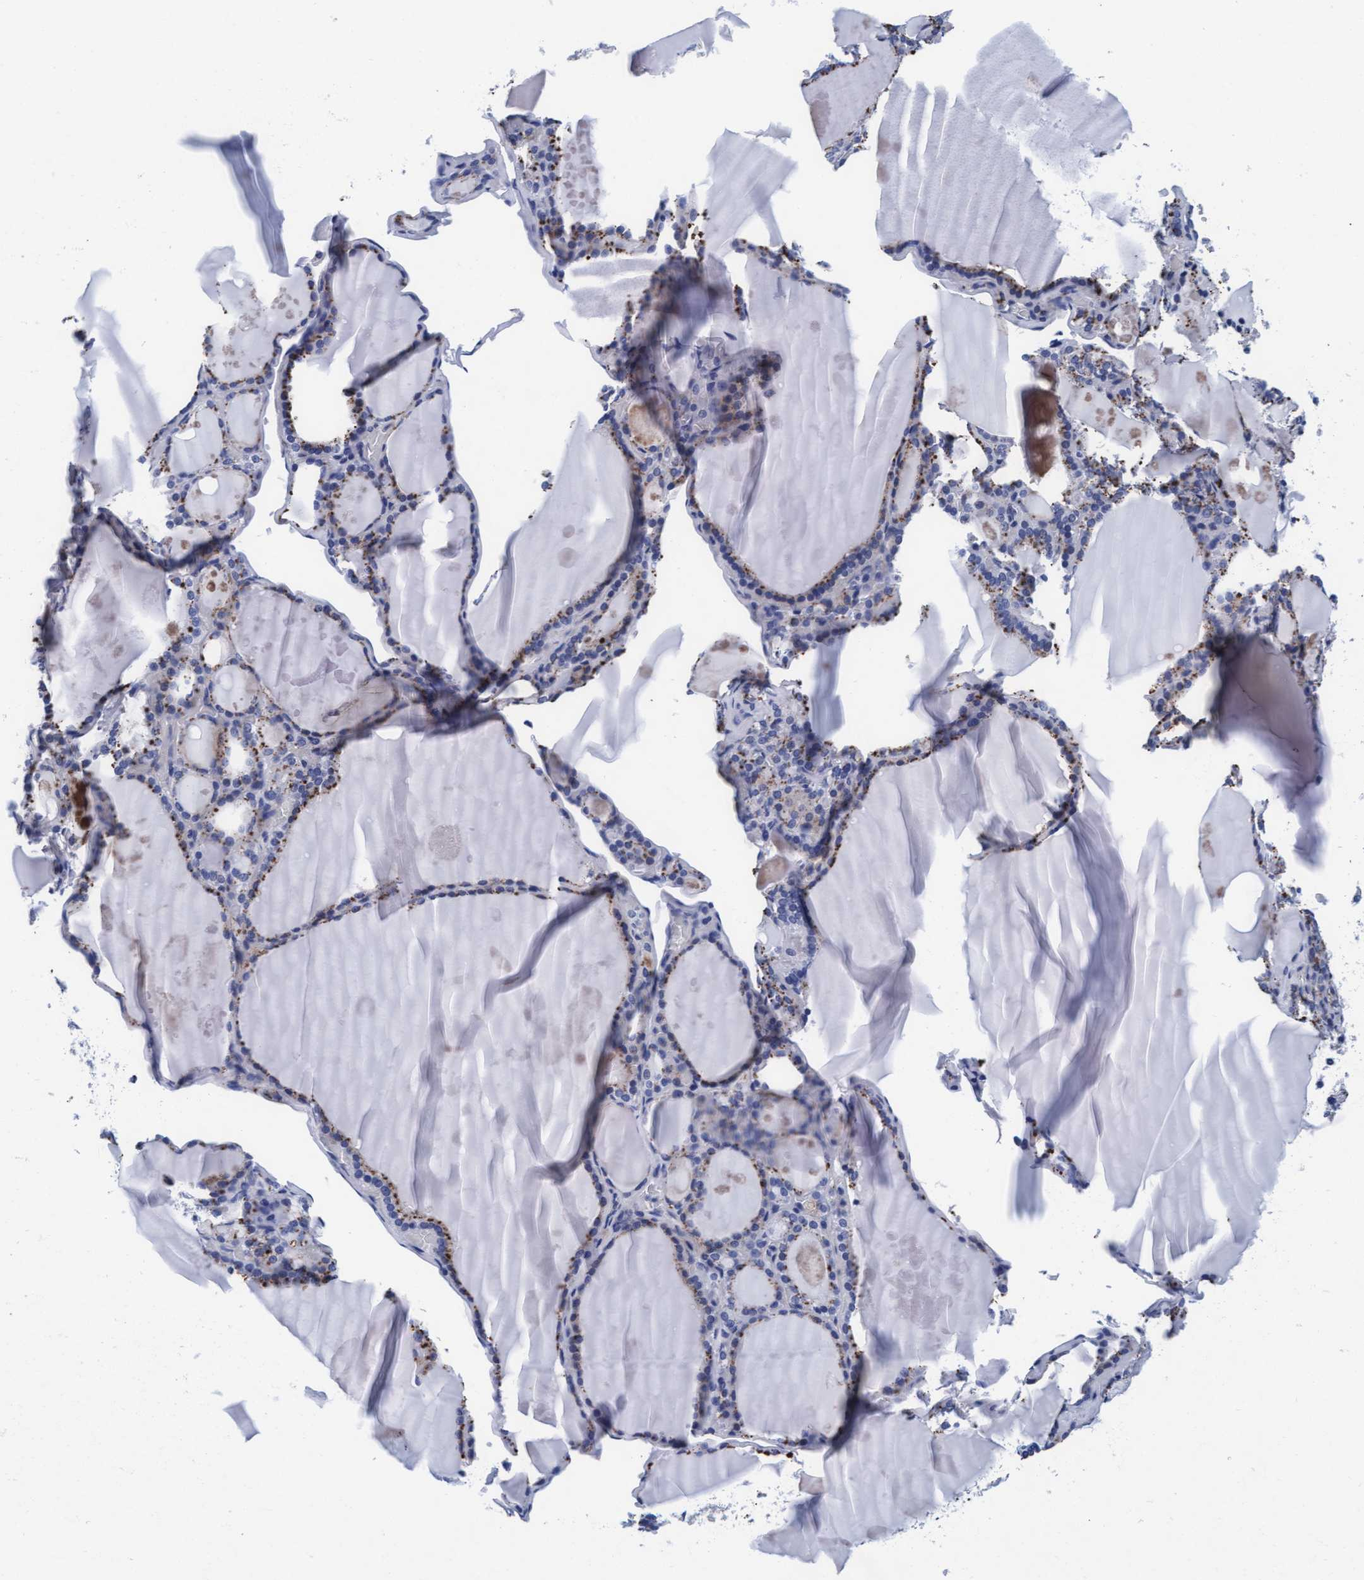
{"staining": {"intensity": "moderate", "quantity": ">75%", "location": "cytoplasmic/membranous"}, "tissue": "thyroid gland", "cell_type": "Glandular cells", "image_type": "normal", "snomed": [{"axis": "morphology", "description": "Normal tissue, NOS"}, {"axis": "topography", "description": "Thyroid gland"}], "caption": "Immunohistochemistry (IHC) histopathology image of benign thyroid gland: human thyroid gland stained using immunohistochemistry (IHC) displays medium levels of moderate protein expression localized specifically in the cytoplasmic/membranous of glandular cells, appearing as a cytoplasmic/membranous brown color.", "gene": "ARSG", "patient": {"sex": "male", "age": 56}}